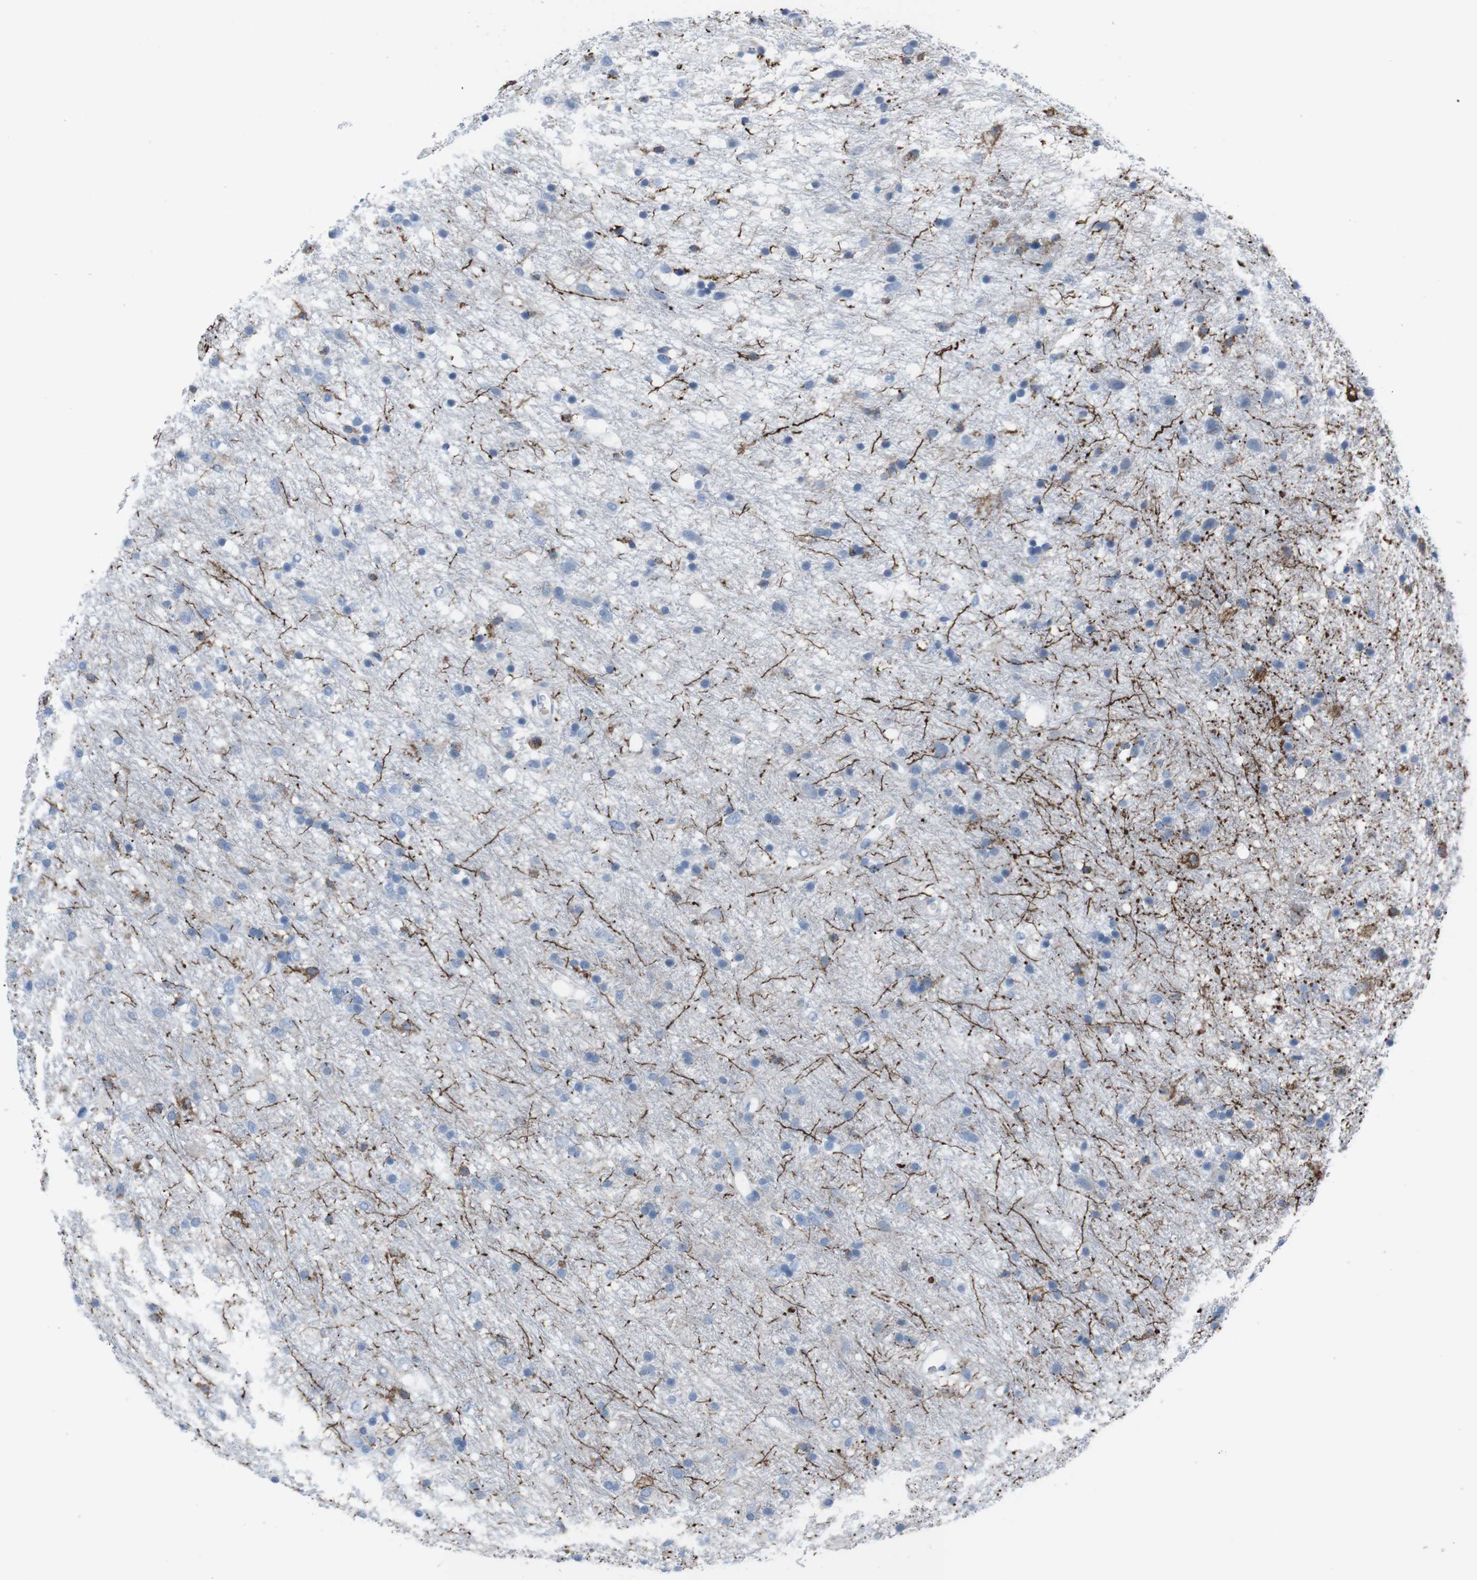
{"staining": {"intensity": "moderate", "quantity": "<25%", "location": "cytoplasmic/membranous"}, "tissue": "glioma", "cell_type": "Tumor cells", "image_type": "cancer", "snomed": [{"axis": "morphology", "description": "Glioma, malignant, Low grade"}, {"axis": "topography", "description": "Brain"}], "caption": "Glioma stained with immunohistochemistry displays moderate cytoplasmic/membranous staining in approximately <25% of tumor cells.", "gene": "ST6GAL1", "patient": {"sex": "male", "age": 77}}